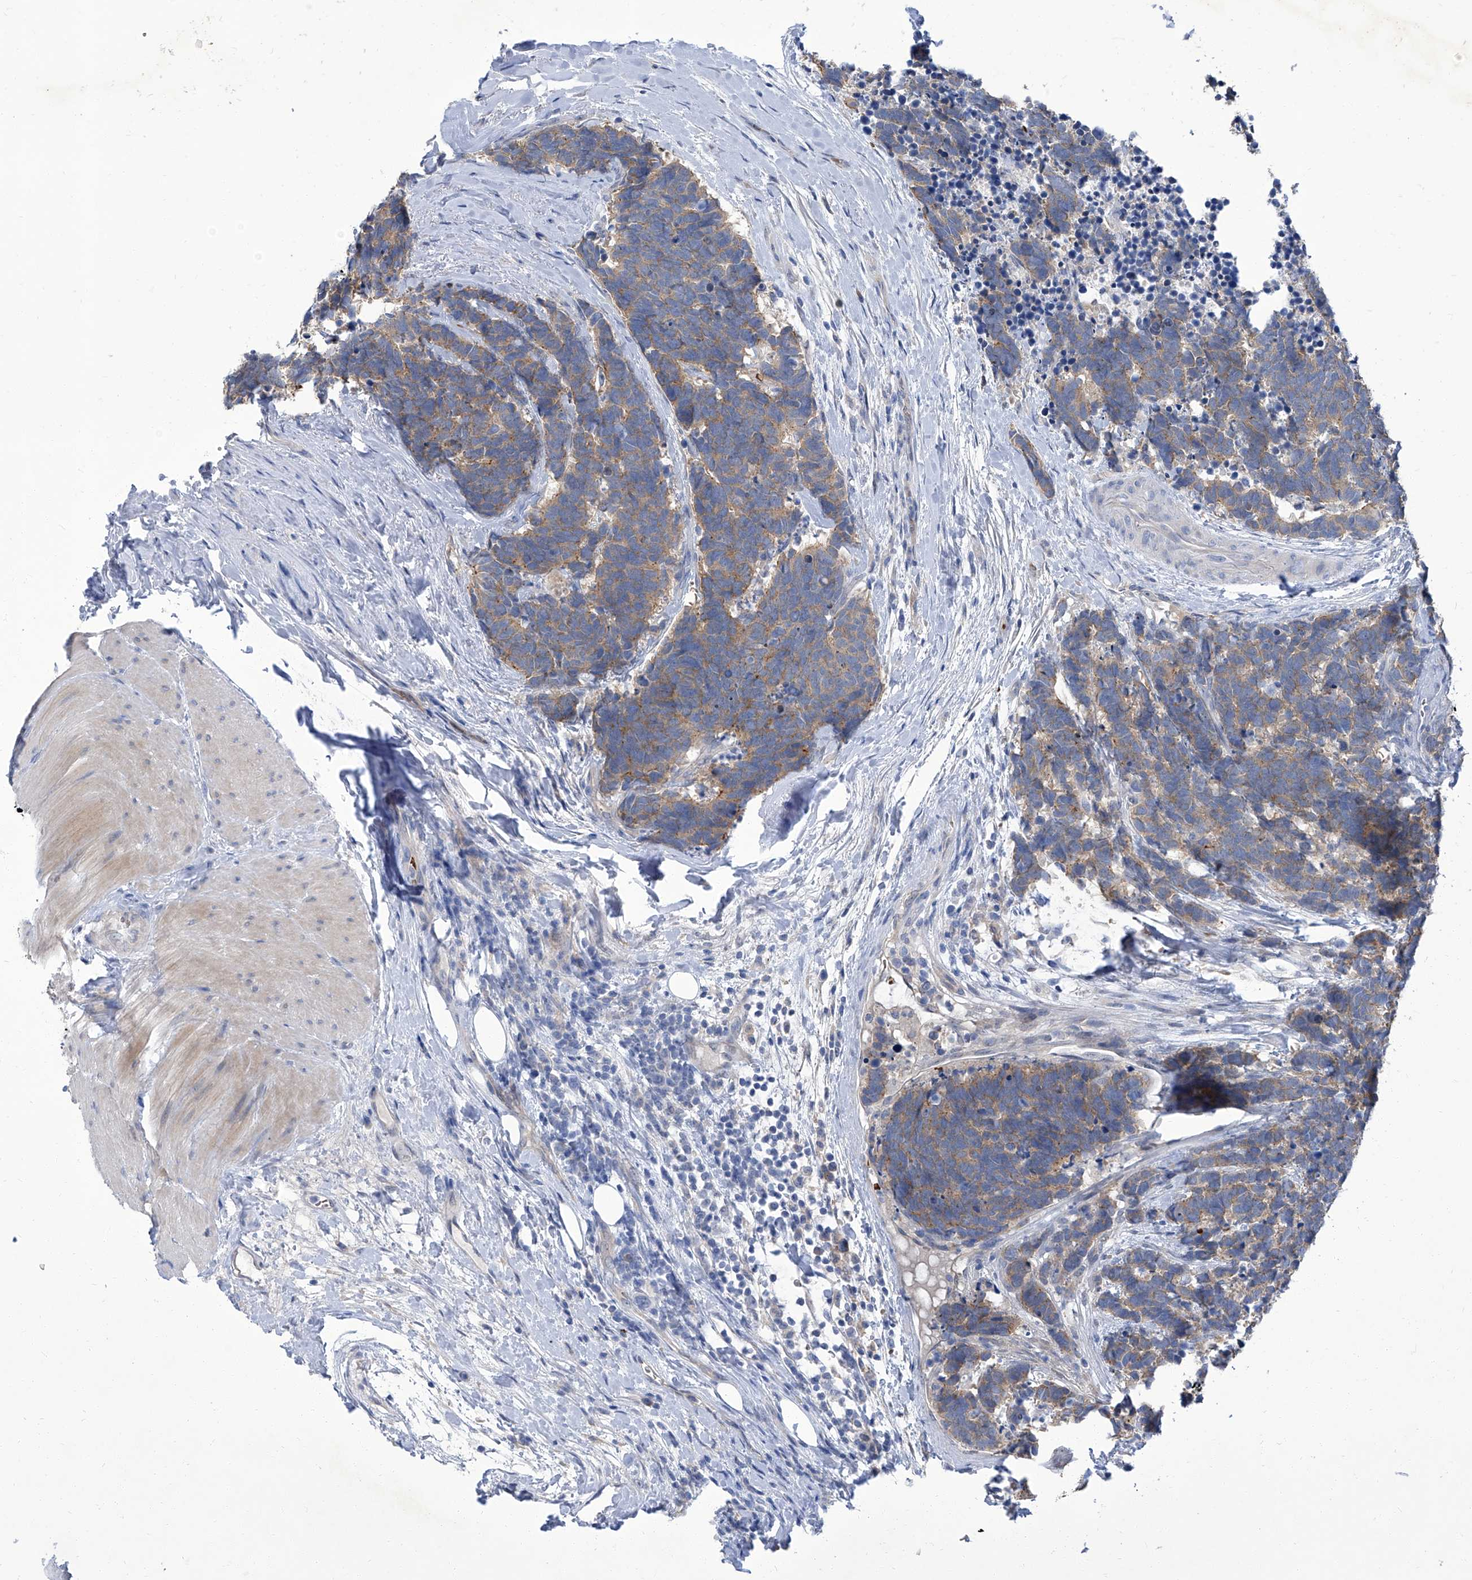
{"staining": {"intensity": "weak", "quantity": ">75%", "location": "cytoplasmic/membranous"}, "tissue": "carcinoid", "cell_type": "Tumor cells", "image_type": "cancer", "snomed": [{"axis": "morphology", "description": "Carcinoma, NOS"}, {"axis": "morphology", "description": "Carcinoid, malignant, NOS"}, {"axis": "topography", "description": "Urinary bladder"}], "caption": "Carcinoid (malignant) stained for a protein (brown) displays weak cytoplasmic/membranous positive positivity in about >75% of tumor cells.", "gene": "PARD3", "patient": {"sex": "male", "age": 57}}